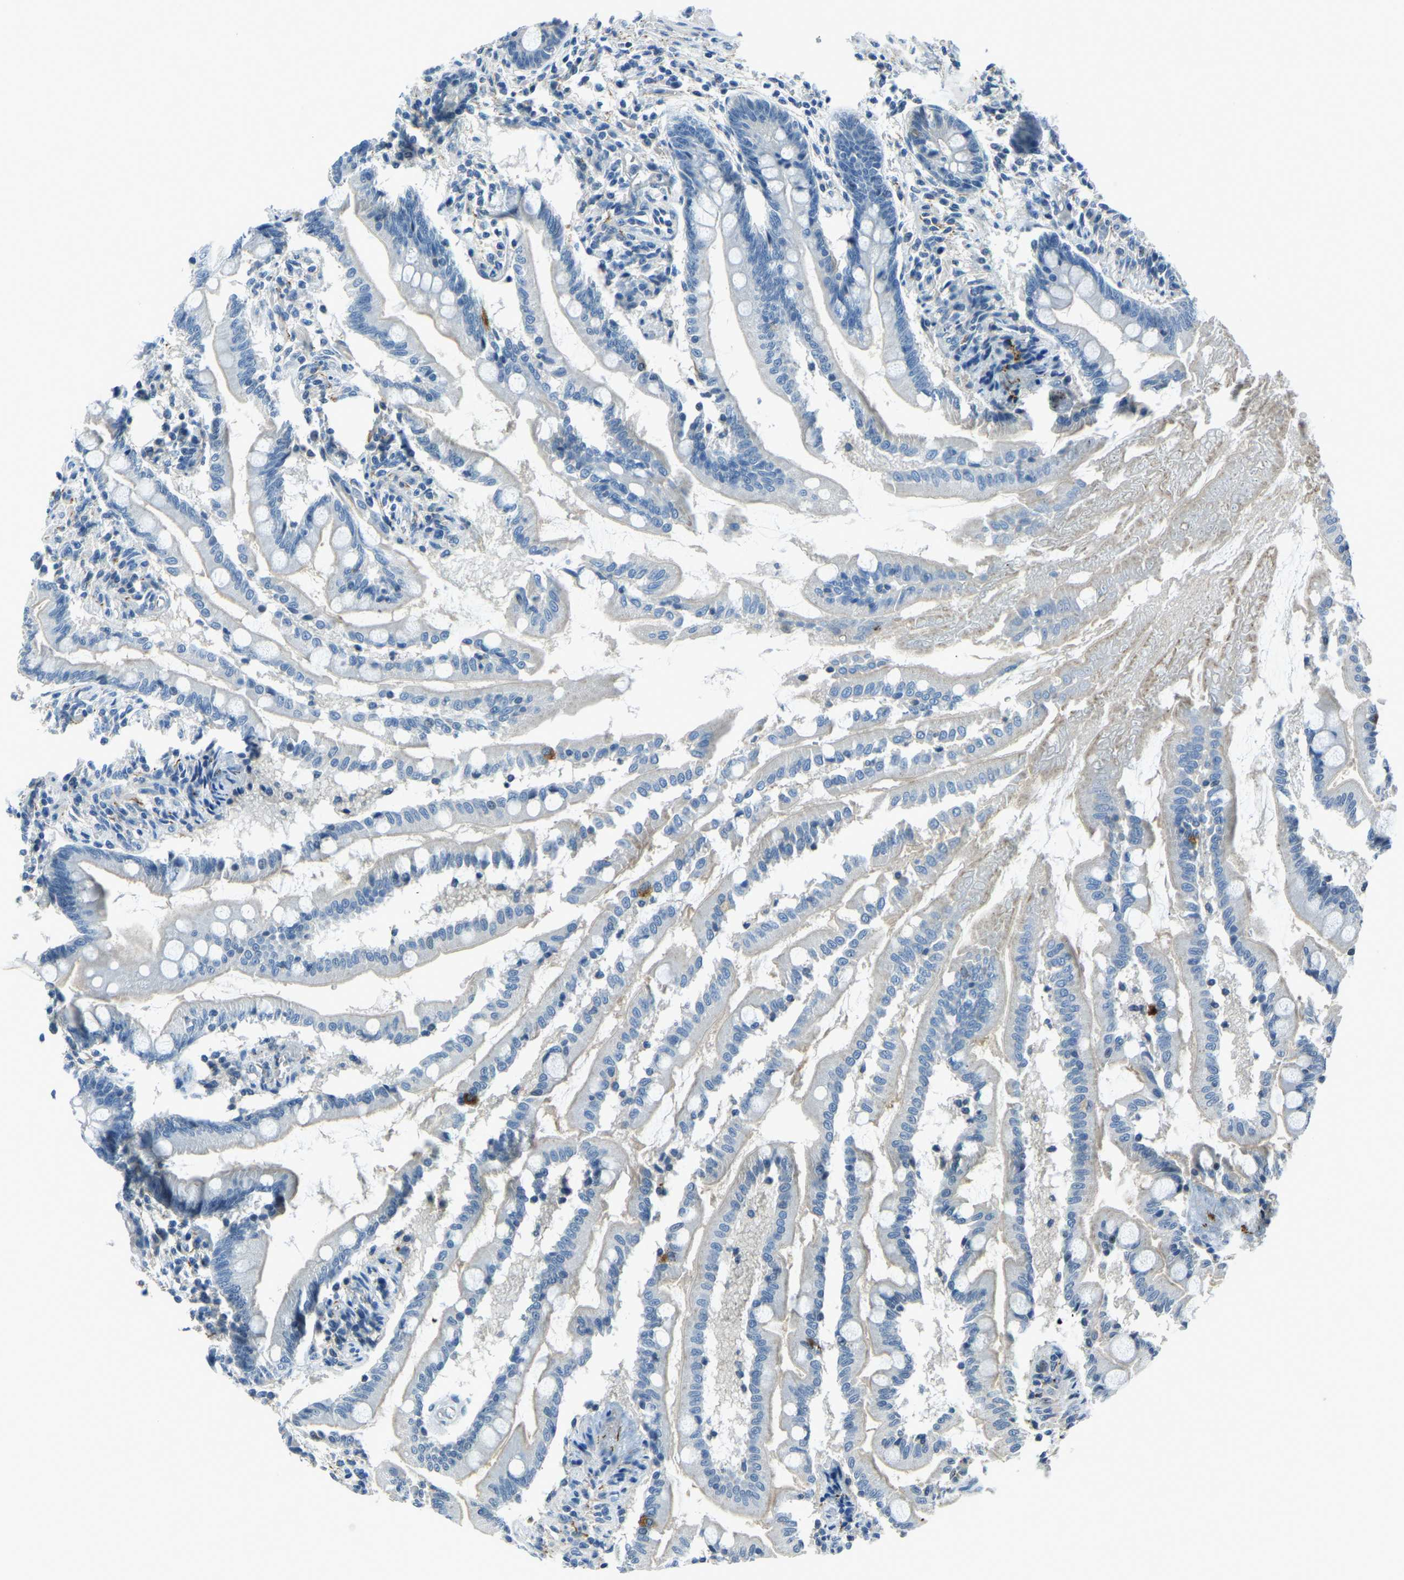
{"staining": {"intensity": "weak", "quantity": "25%-75%", "location": "cytoplasmic/membranous"}, "tissue": "small intestine", "cell_type": "Glandular cells", "image_type": "normal", "snomed": [{"axis": "morphology", "description": "Normal tissue, NOS"}, {"axis": "topography", "description": "Small intestine"}], "caption": "Unremarkable small intestine exhibits weak cytoplasmic/membranous positivity in about 25%-75% of glandular cells, visualized by immunohistochemistry.", "gene": "RRP1", "patient": {"sex": "female", "age": 56}}